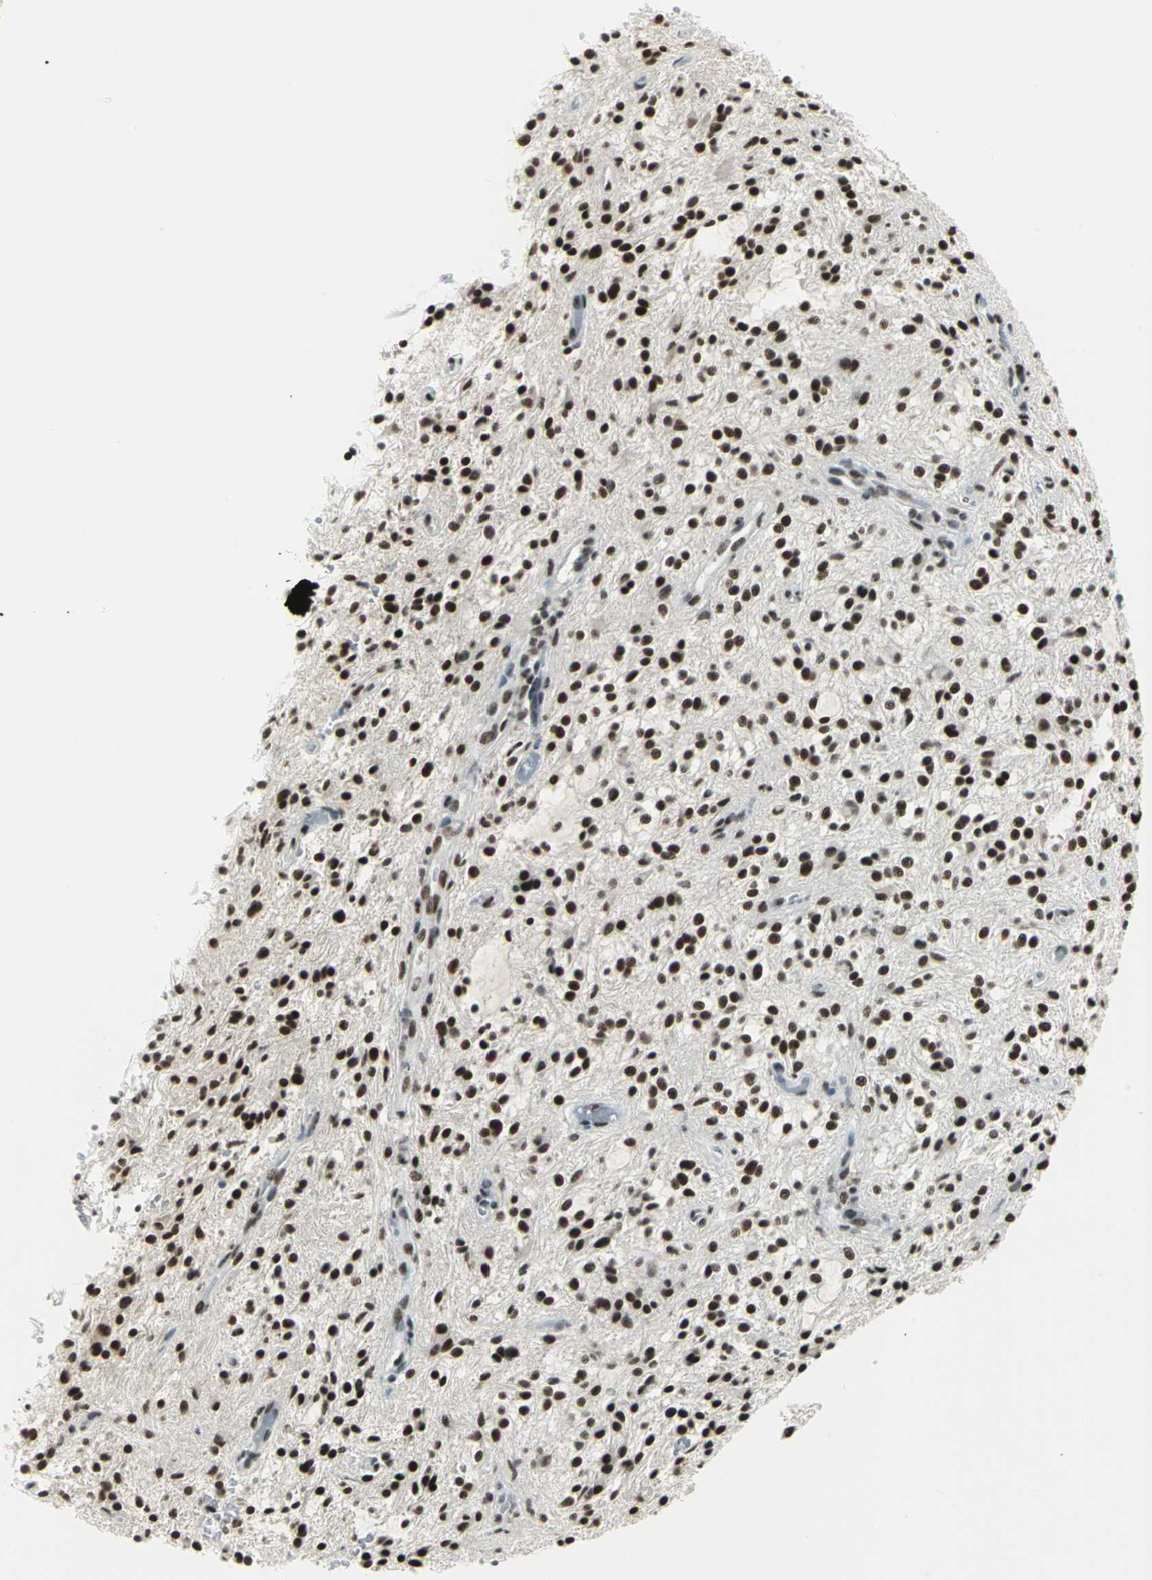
{"staining": {"intensity": "strong", "quantity": ">75%", "location": "nuclear"}, "tissue": "glioma", "cell_type": "Tumor cells", "image_type": "cancer", "snomed": [{"axis": "morphology", "description": "Glioma, malignant, NOS"}, {"axis": "topography", "description": "Cerebellum"}], "caption": "A brown stain labels strong nuclear staining of a protein in human glioma tumor cells.", "gene": "ADNP", "patient": {"sex": "female", "age": 10}}